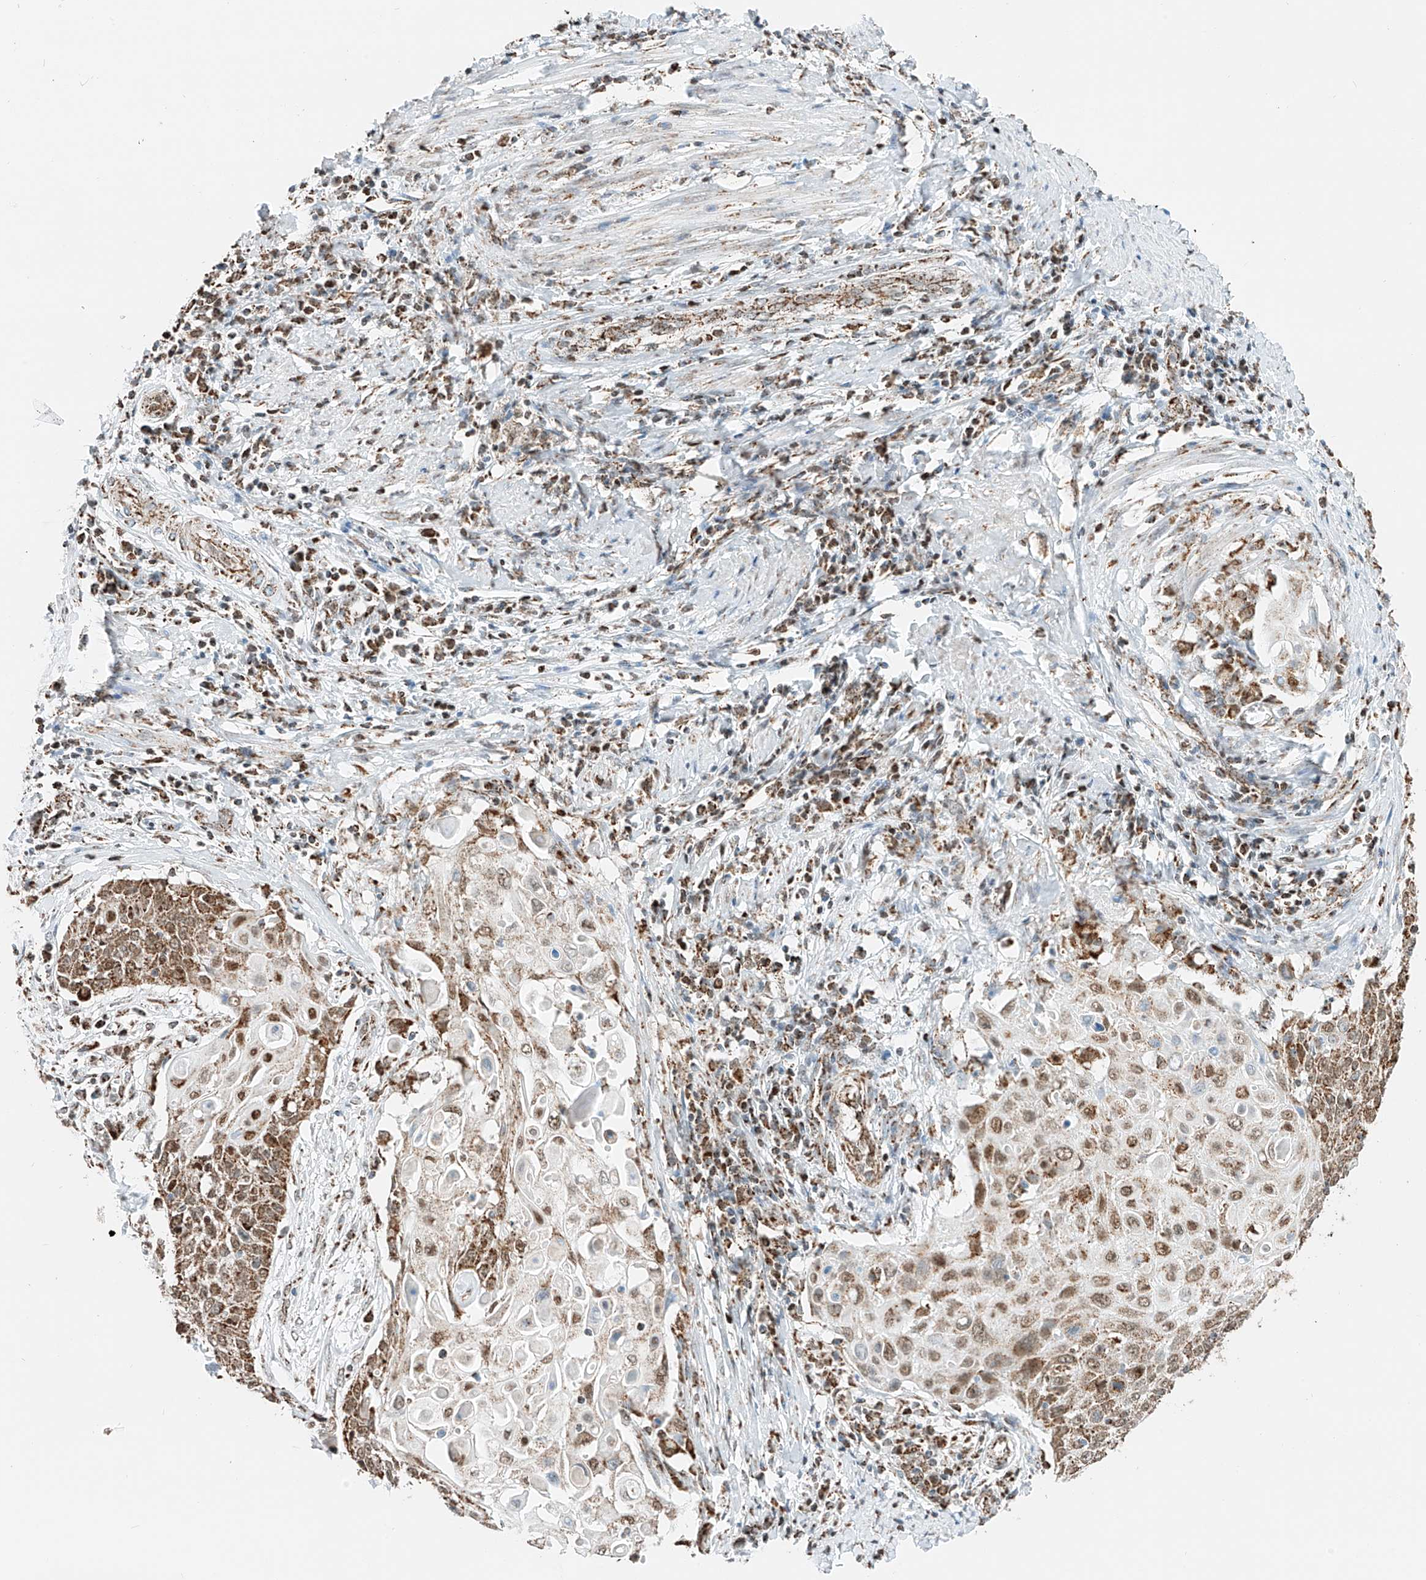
{"staining": {"intensity": "moderate", "quantity": ">75%", "location": "cytoplasmic/membranous,nuclear"}, "tissue": "cervical cancer", "cell_type": "Tumor cells", "image_type": "cancer", "snomed": [{"axis": "morphology", "description": "Squamous cell carcinoma, NOS"}, {"axis": "topography", "description": "Cervix"}], "caption": "Protein positivity by immunohistochemistry (IHC) demonstrates moderate cytoplasmic/membranous and nuclear positivity in about >75% of tumor cells in cervical cancer.", "gene": "PPA2", "patient": {"sex": "female", "age": 39}}